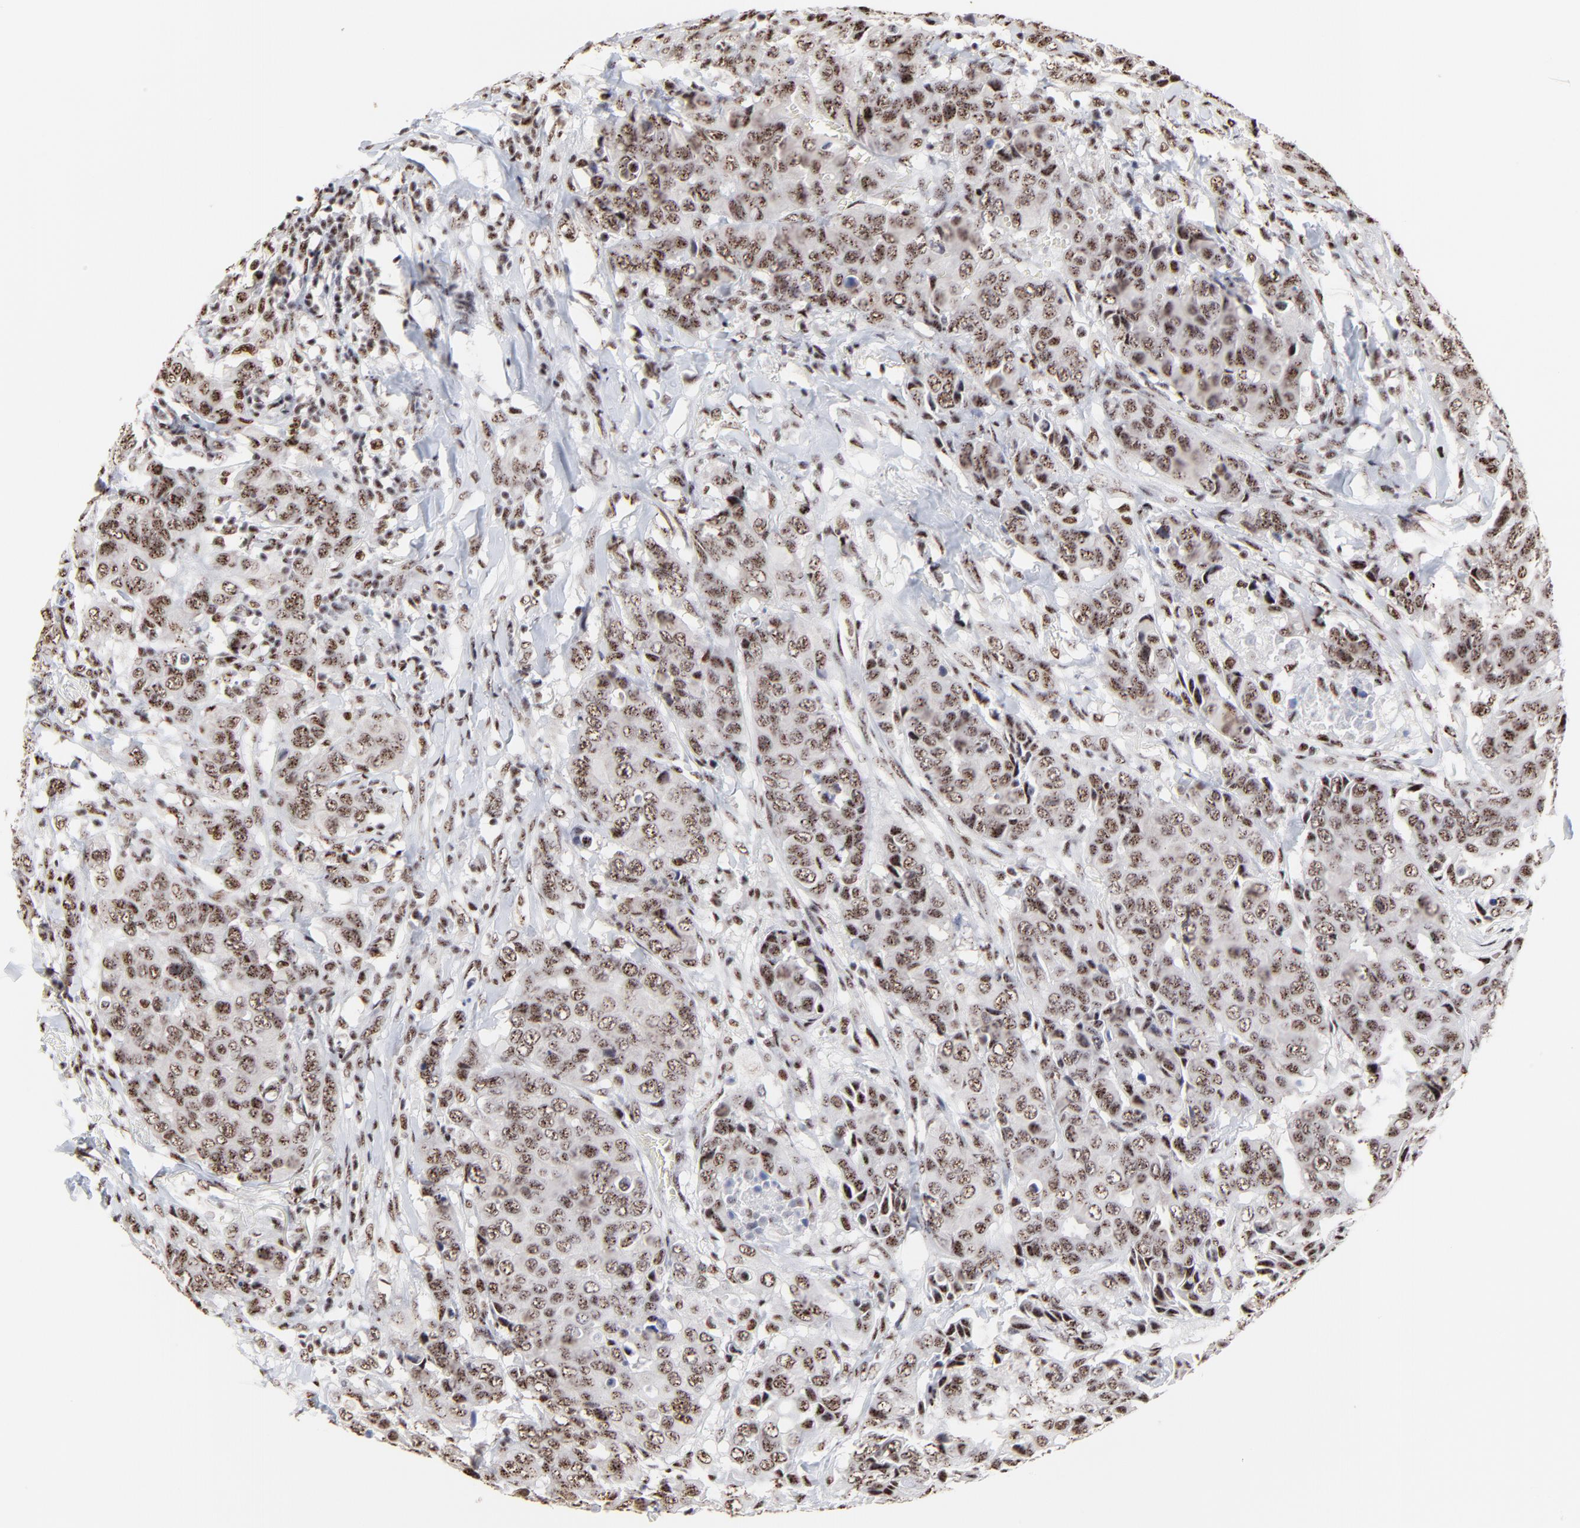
{"staining": {"intensity": "moderate", "quantity": ">75%", "location": "nuclear"}, "tissue": "breast cancer", "cell_type": "Tumor cells", "image_type": "cancer", "snomed": [{"axis": "morphology", "description": "Duct carcinoma"}, {"axis": "topography", "description": "Breast"}], "caption": "Protein staining of breast cancer (infiltrating ductal carcinoma) tissue reveals moderate nuclear staining in approximately >75% of tumor cells.", "gene": "MBD4", "patient": {"sex": "female", "age": 54}}